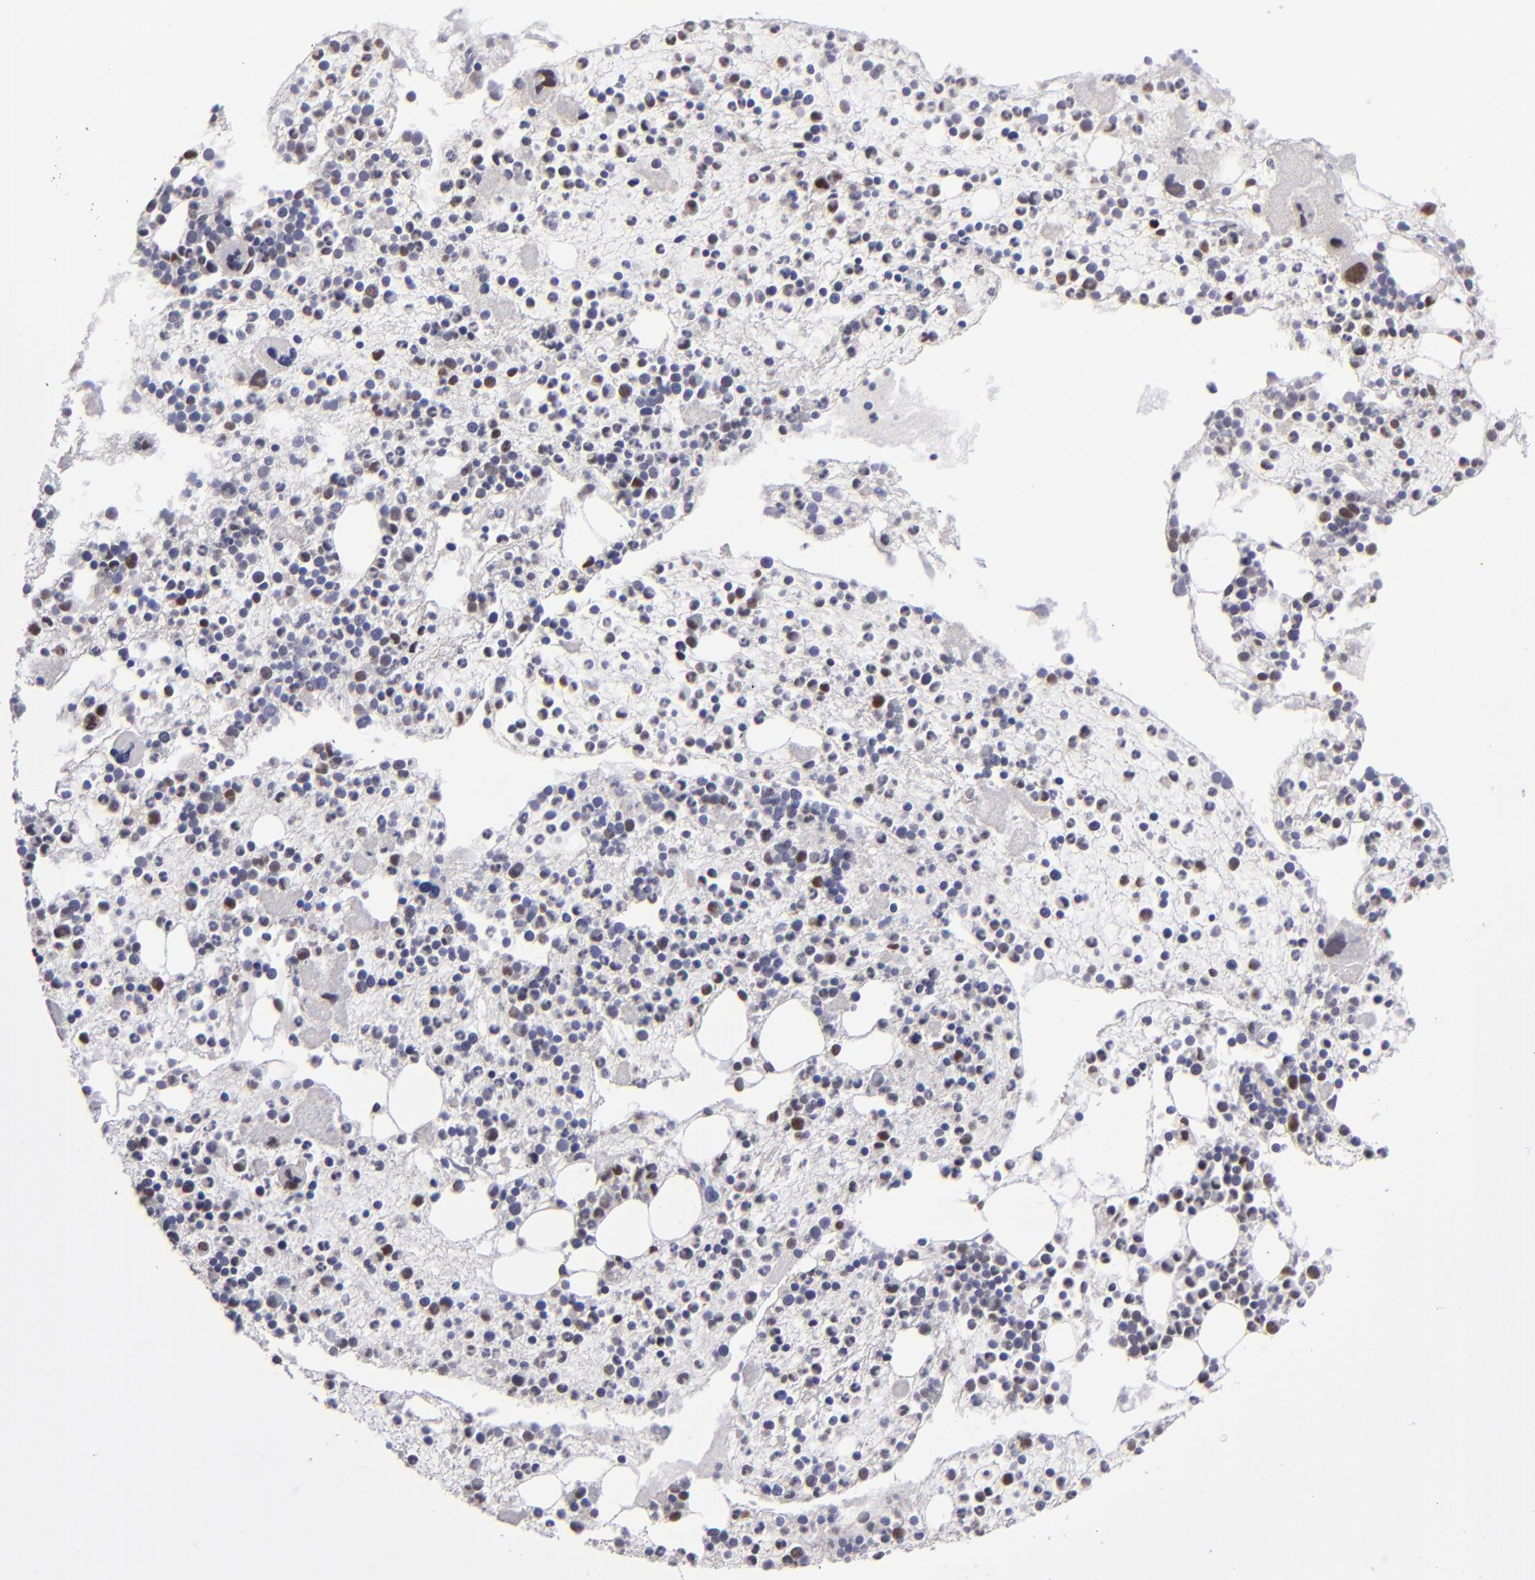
{"staining": {"intensity": "moderate", "quantity": "25%-75%", "location": "nuclear"}, "tissue": "bone marrow", "cell_type": "Hematopoietic cells", "image_type": "normal", "snomed": [{"axis": "morphology", "description": "Normal tissue, NOS"}, {"axis": "topography", "description": "Bone marrow"}], "caption": "Immunohistochemistry of unremarkable bone marrow exhibits medium levels of moderate nuclear expression in approximately 25%-75% of hematopoietic cells. (DAB IHC with brightfield microscopy, high magnification).", "gene": "RREB1", "patient": {"sex": "male", "age": 15}}